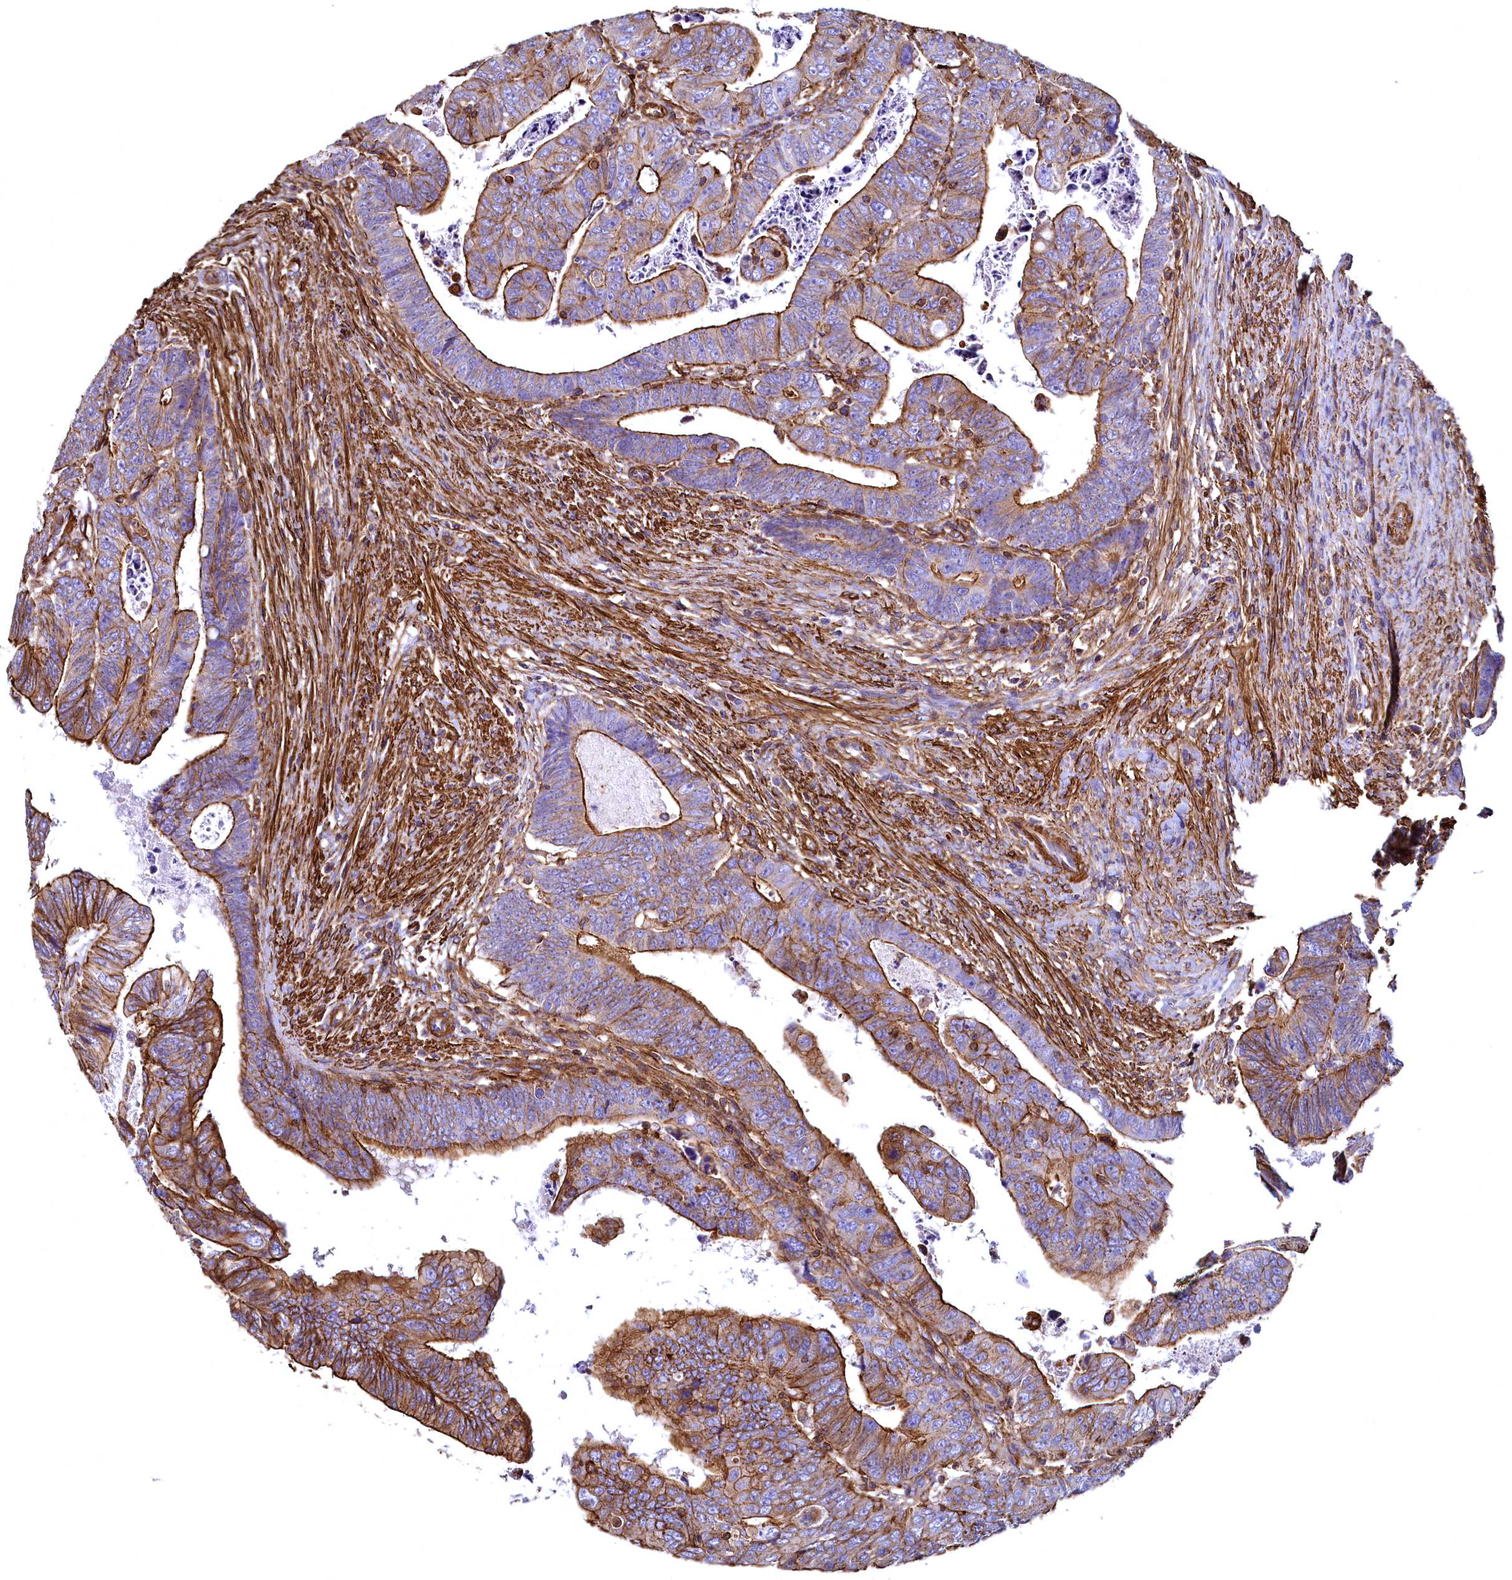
{"staining": {"intensity": "strong", "quantity": ">75%", "location": "cytoplasmic/membranous"}, "tissue": "colorectal cancer", "cell_type": "Tumor cells", "image_type": "cancer", "snomed": [{"axis": "morphology", "description": "Normal tissue, NOS"}, {"axis": "morphology", "description": "Adenocarcinoma, NOS"}, {"axis": "topography", "description": "Rectum"}], "caption": "Human colorectal adenocarcinoma stained with a protein marker exhibits strong staining in tumor cells.", "gene": "THBS1", "patient": {"sex": "female", "age": 65}}